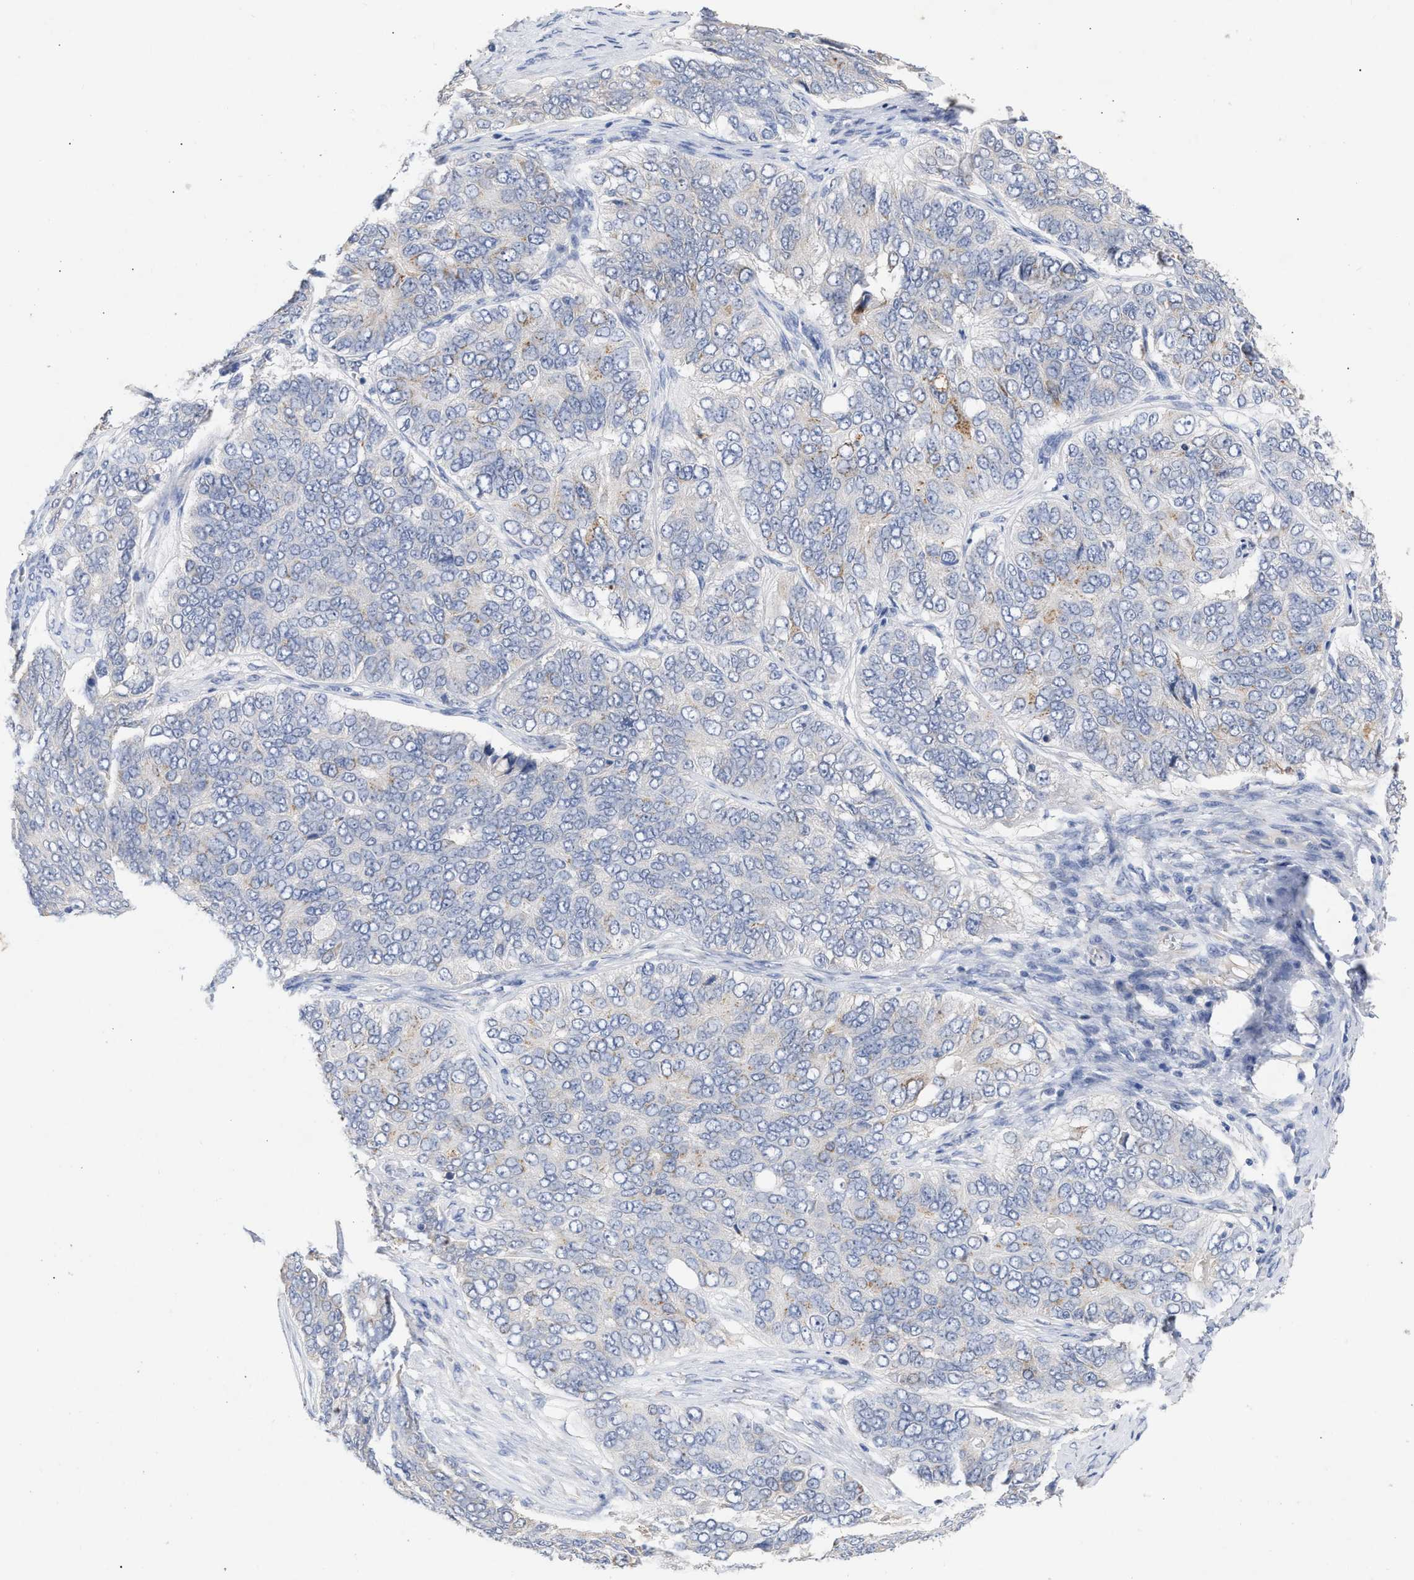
{"staining": {"intensity": "negative", "quantity": "none", "location": "none"}, "tissue": "ovarian cancer", "cell_type": "Tumor cells", "image_type": "cancer", "snomed": [{"axis": "morphology", "description": "Carcinoma, endometroid"}, {"axis": "topography", "description": "Ovary"}], "caption": "This is a photomicrograph of immunohistochemistry (IHC) staining of ovarian endometroid carcinoma, which shows no positivity in tumor cells.", "gene": "SELENOM", "patient": {"sex": "female", "age": 51}}